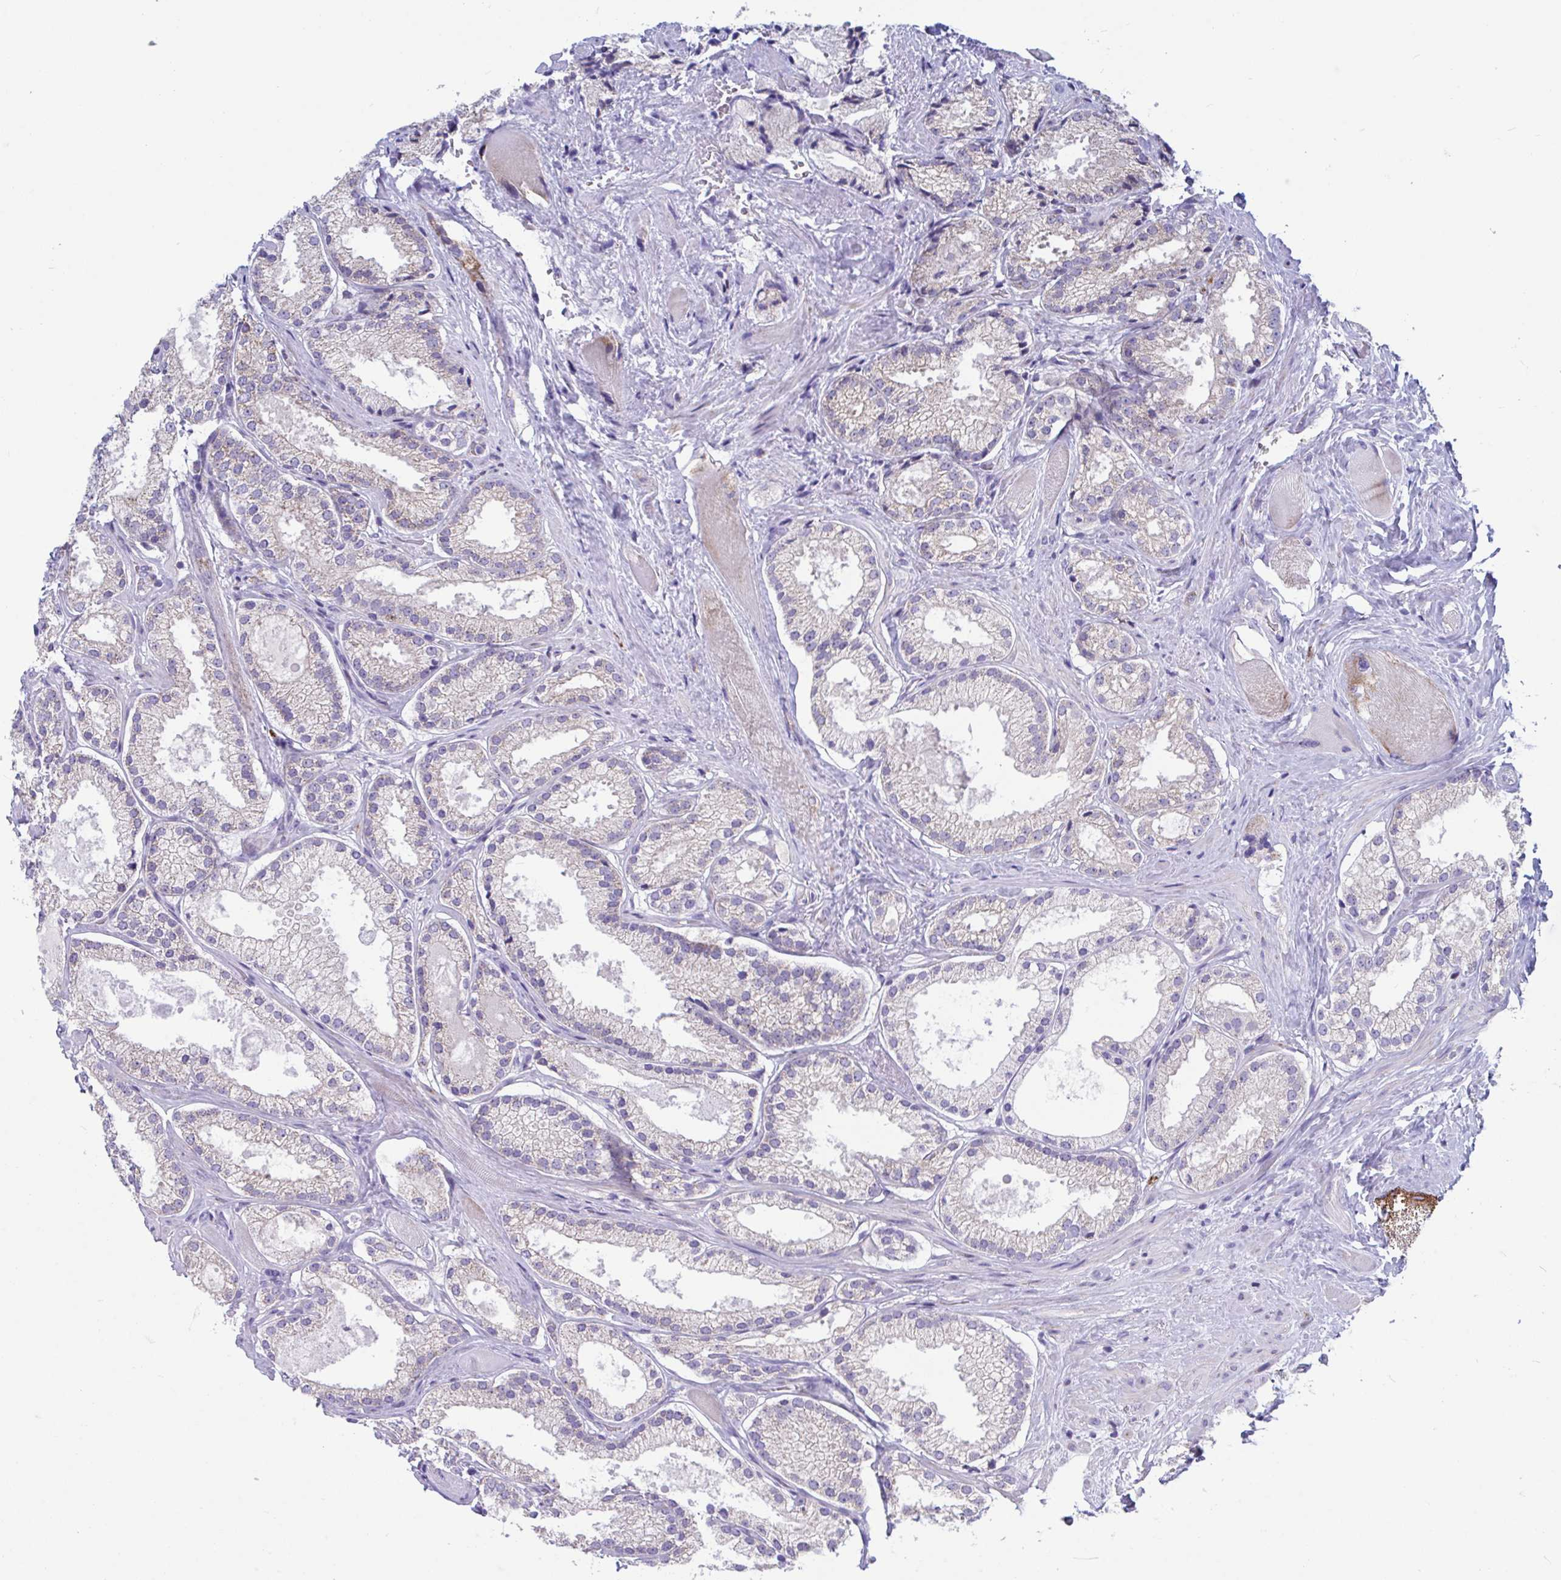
{"staining": {"intensity": "weak", "quantity": "25%-75%", "location": "cytoplasmic/membranous"}, "tissue": "prostate cancer", "cell_type": "Tumor cells", "image_type": "cancer", "snomed": [{"axis": "morphology", "description": "Adenocarcinoma, High grade"}, {"axis": "topography", "description": "Prostate"}], "caption": "Immunohistochemistry image of neoplastic tissue: human prostate cancer (high-grade adenocarcinoma) stained using immunohistochemistry (IHC) displays low levels of weak protein expression localized specifically in the cytoplasmic/membranous of tumor cells, appearing as a cytoplasmic/membranous brown color.", "gene": "OR13A1", "patient": {"sex": "male", "age": 68}}